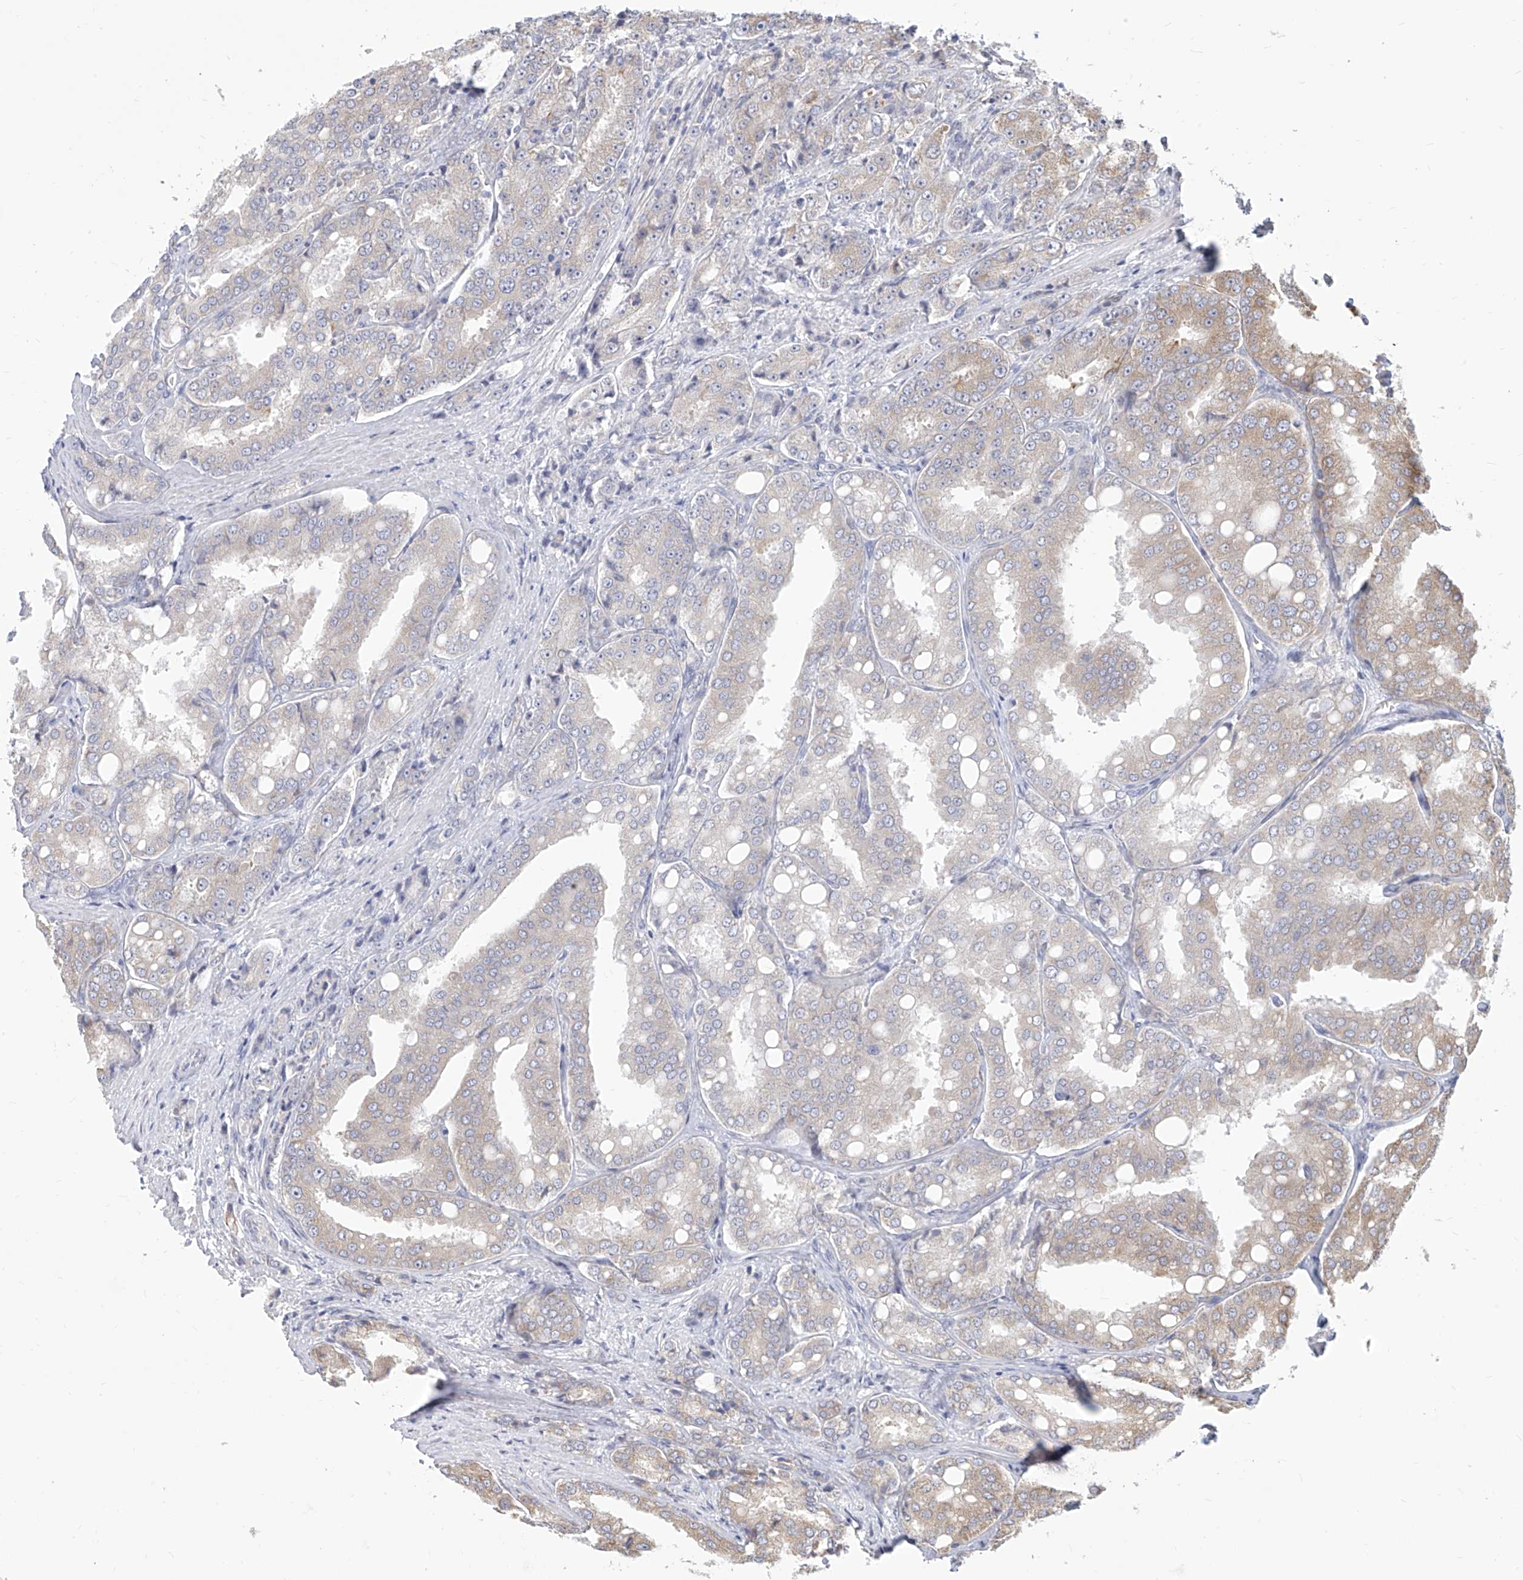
{"staining": {"intensity": "weak", "quantity": "<25%", "location": "cytoplasmic/membranous"}, "tissue": "prostate cancer", "cell_type": "Tumor cells", "image_type": "cancer", "snomed": [{"axis": "morphology", "description": "Adenocarcinoma, High grade"}, {"axis": "topography", "description": "Prostate"}], "caption": "High power microscopy image of an immunohistochemistry histopathology image of prostate high-grade adenocarcinoma, revealing no significant staining in tumor cells. (DAB (3,3'-diaminobenzidine) immunohistochemistry (IHC) with hematoxylin counter stain).", "gene": "FAM83B", "patient": {"sex": "male", "age": 50}}